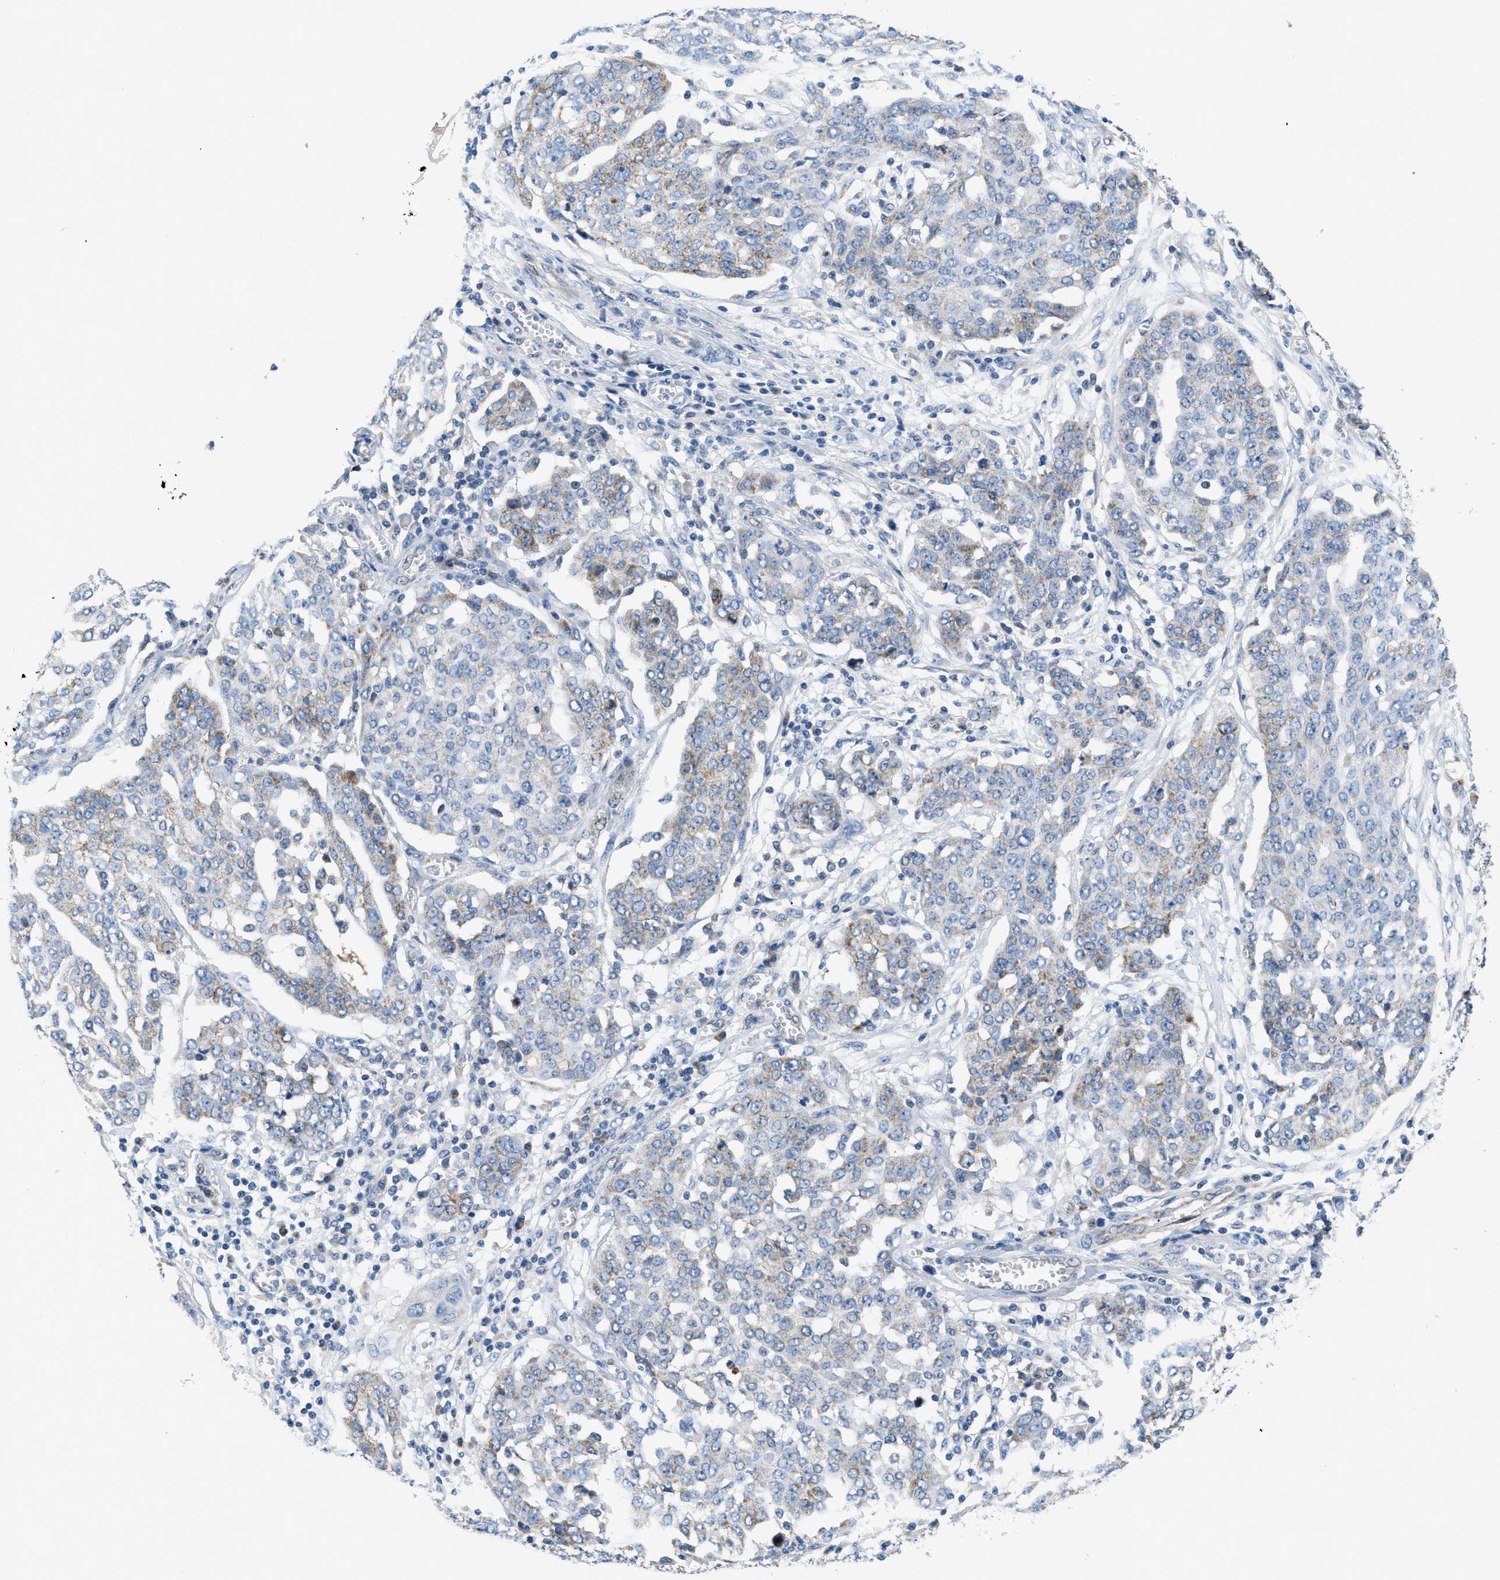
{"staining": {"intensity": "moderate", "quantity": "<25%", "location": "cytoplasmic/membranous"}, "tissue": "ovarian cancer", "cell_type": "Tumor cells", "image_type": "cancer", "snomed": [{"axis": "morphology", "description": "Cystadenocarcinoma, serous, NOS"}, {"axis": "topography", "description": "Soft tissue"}, {"axis": "topography", "description": "Ovary"}], "caption": "Human ovarian cancer stained with a brown dye exhibits moderate cytoplasmic/membranous positive positivity in approximately <25% of tumor cells.", "gene": "PNKD", "patient": {"sex": "female", "age": 57}}